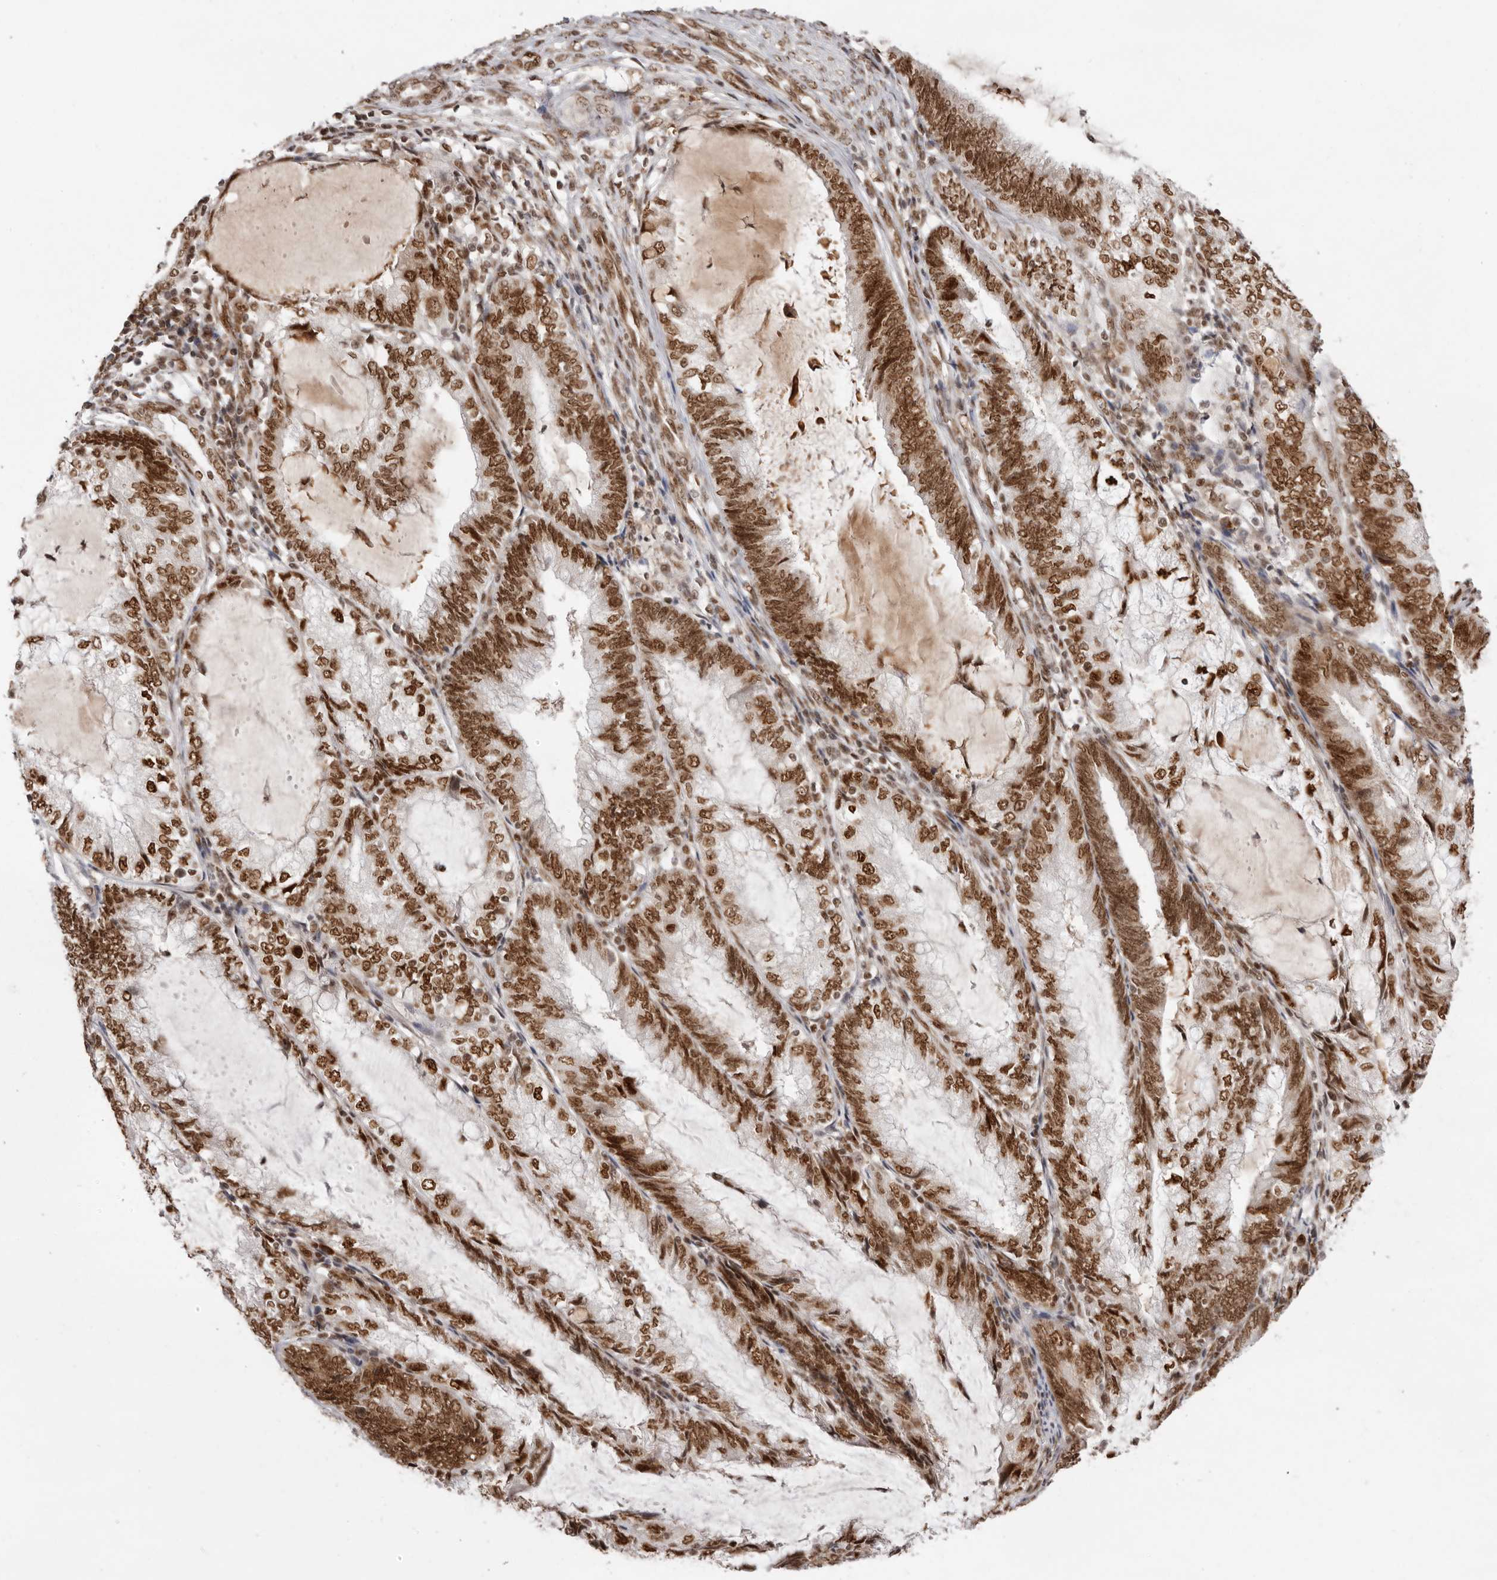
{"staining": {"intensity": "strong", "quantity": ">75%", "location": "nuclear"}, "tissue": "endometrial cancer", "cell_type": "Tumor cells", "image_type": "cancer", "snomed": [{"axis": "morphology", "description": "Adenocarcinoma, NOS"}, {"axis": "topography", "description": "Endometrium"}], "caption": "The image reveals a brown stain indicating the presence of a protein in the nuclear of tumor cells in adenocarcinoma (endometrial). The protein of interest is shown in brown color, while the nuclei are stained blue.", "gene": "CHTOP", "patient": {"sex": "female", "age": 81}}